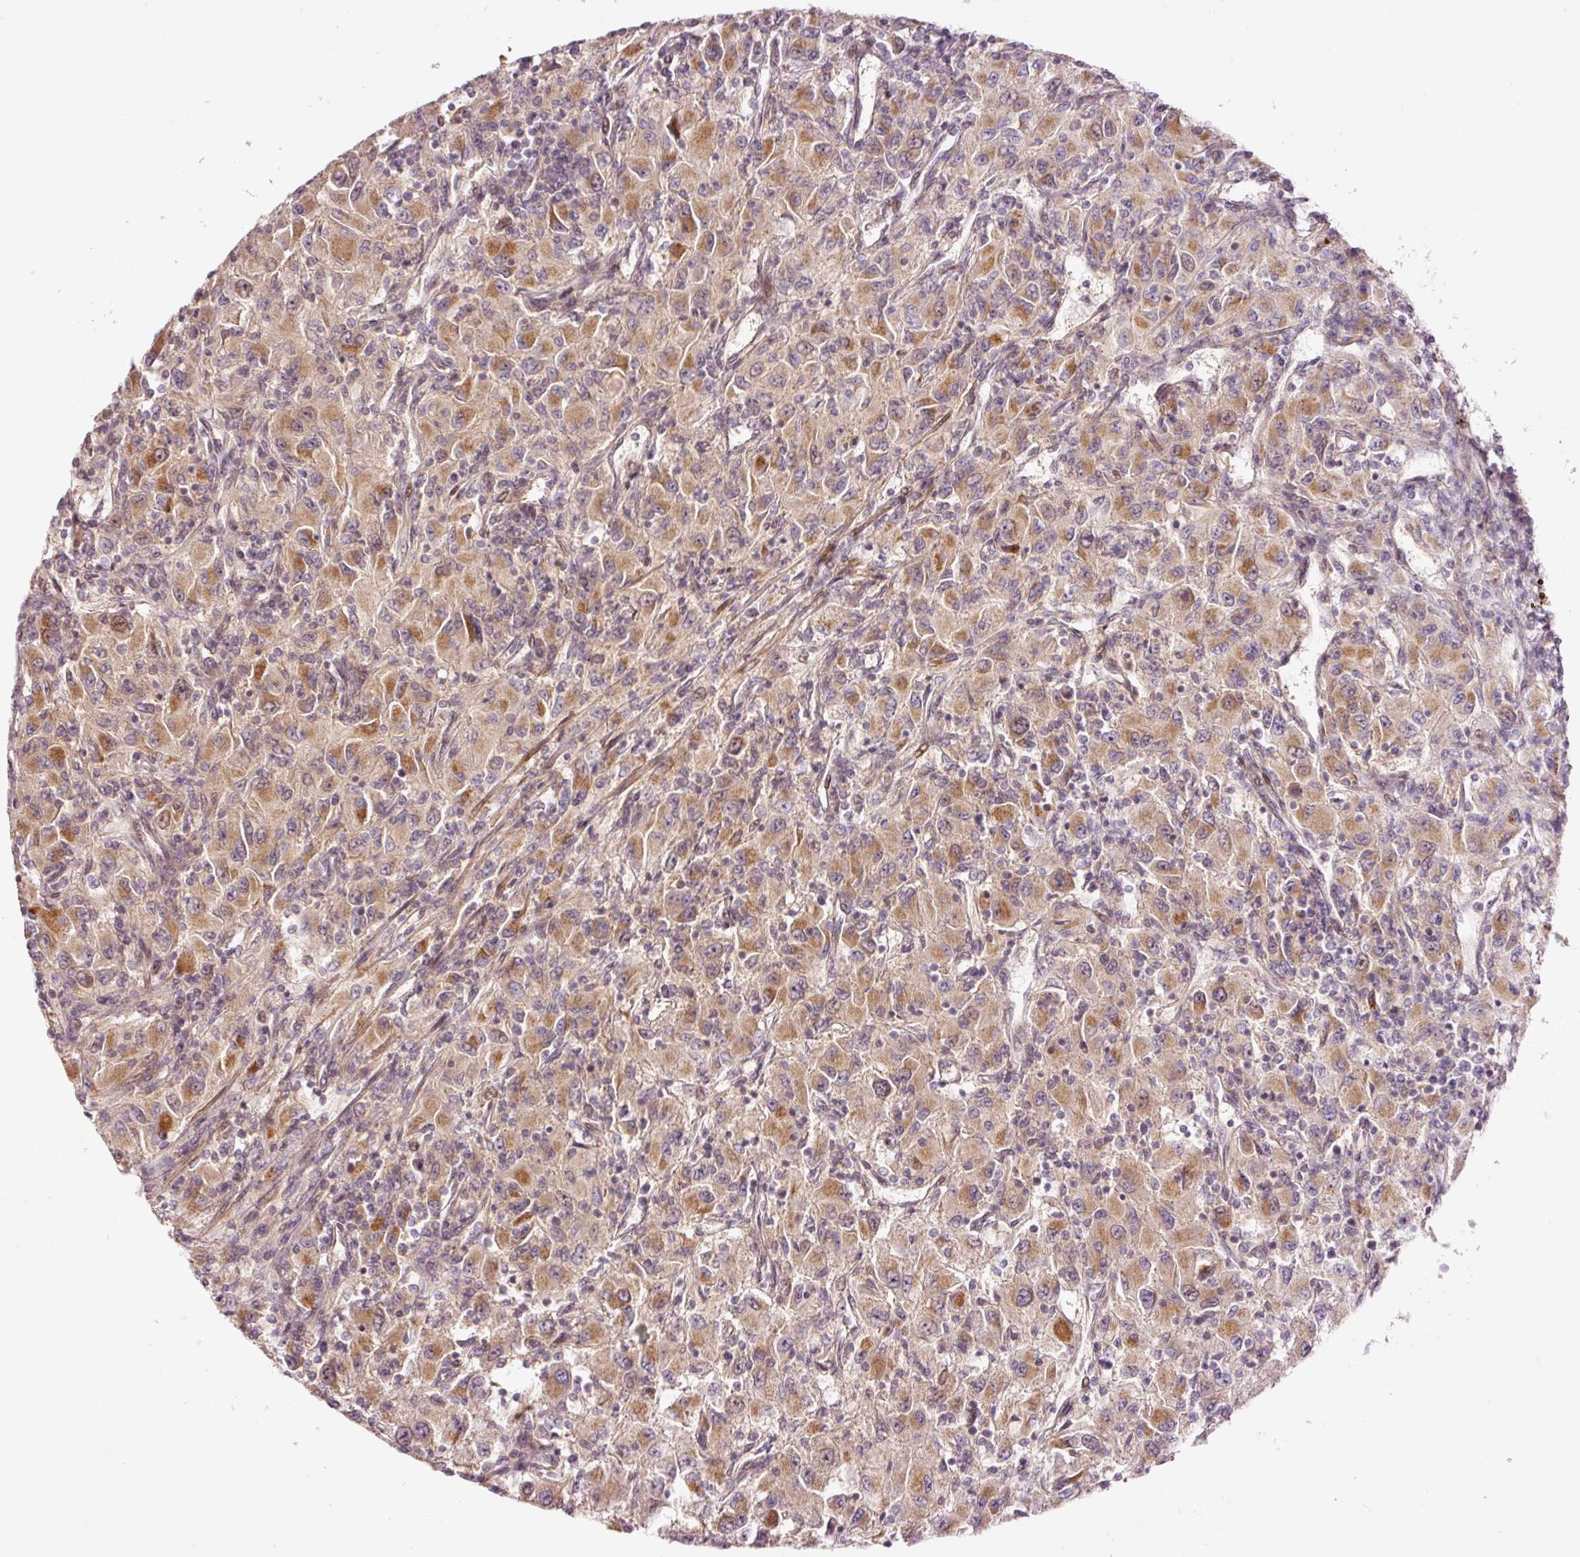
{"staining": {"intensity": "moderate", "quantity": ">75%", "location": "cytoplasmic/membranous,nuclear"}, "tissue": "renal cancer", "cell_type": "Tumor cells", "image_type": "cancer", "snomed": [{"axis": "morphology", "description": "Adenocarcinoma, NOS"}, {"axis": "topography", "description": "Kidney"}], "caption": "Moderate cytoplasmic/membranous and nuclear staining is identified in about >75% of tumor cells in renal cancer.", "gene": "SLC29A3", "patient": {"sex": "female", "age": 67}}